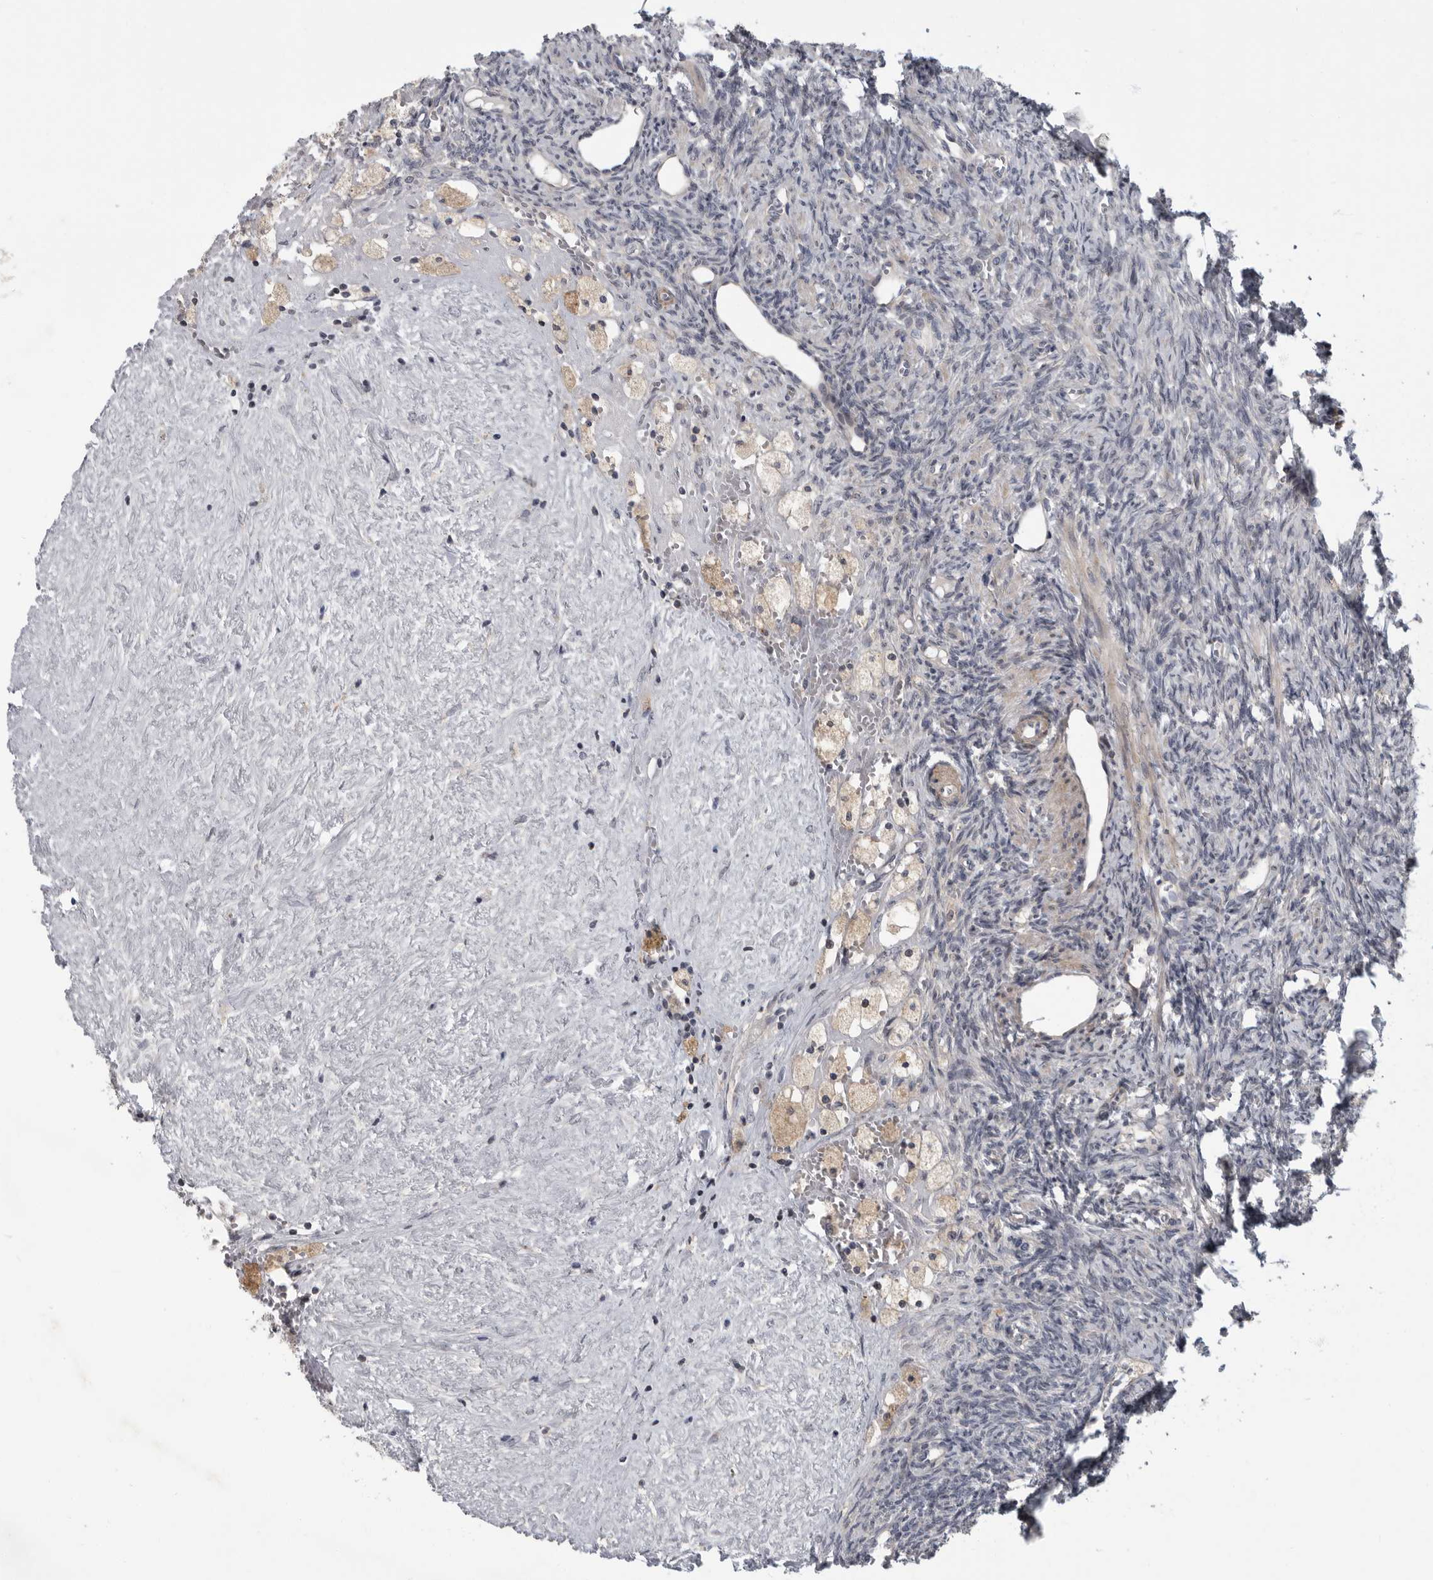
{"staining": {"intensity": "negative", "quantity": "none", "location": "none"}, "tissue": "ovary", "cell_type": "Ovarian stroma cells", "image_type": "normal", "snomed": [{"axis": "morphology", "description": "Normal tissue, NOS"}, {"axis": "topography", "description": "Ovary"}], "caption": "IHC of benign human ovary reveals no expression in ovarian stroma cells.", "gene": "PDE7A", "patient": {"sex": "female", "age": 41}}